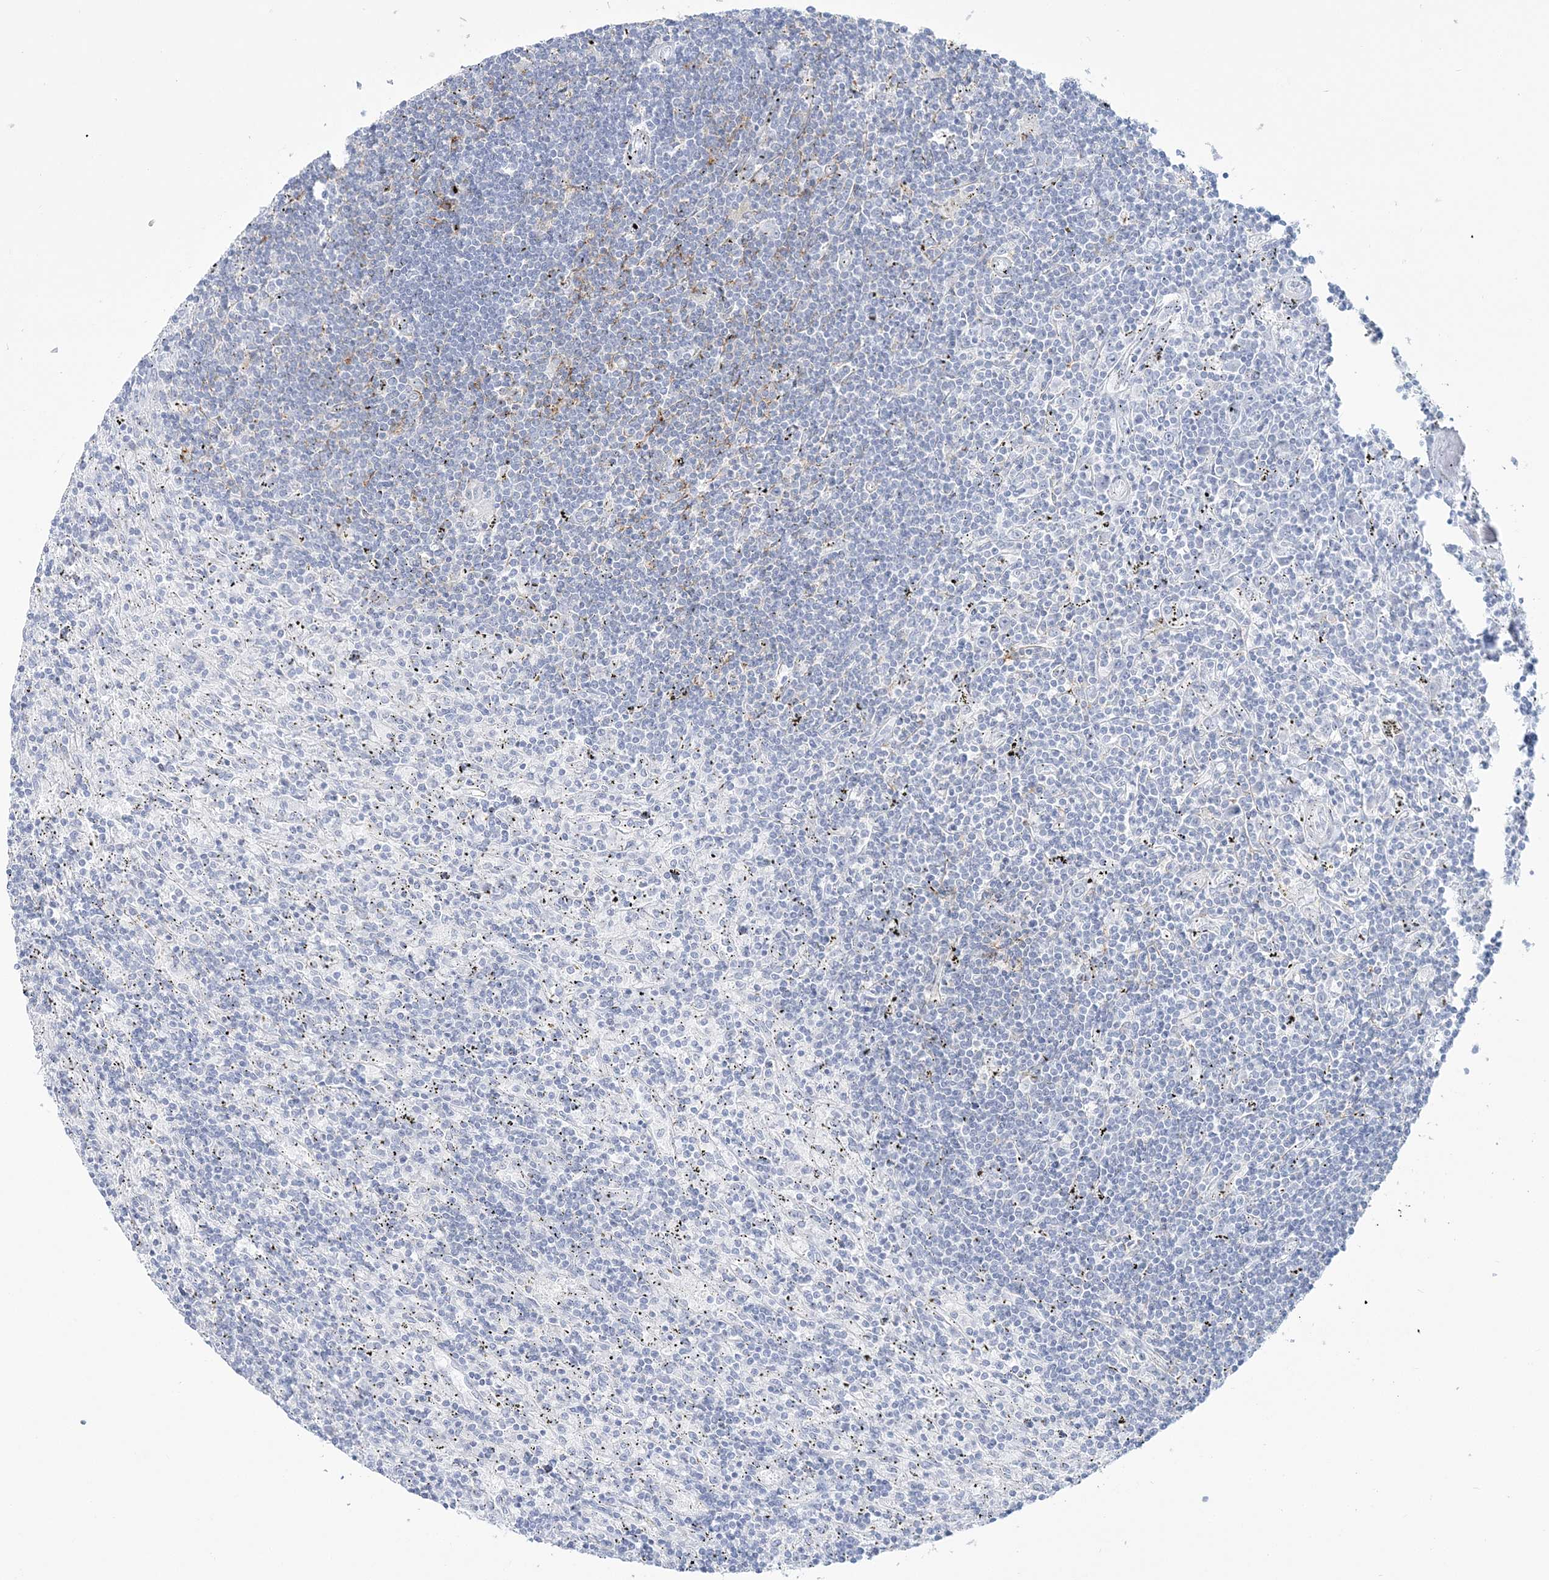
{"staining": {"intensity": "negative", "quantity": "none", "location": "none"}, "tissue": "lymphoma", "cell_type": "Tumor cells", "image_type": "cancer", "snomed": [{"axis": "morphology", "description": "Malignant lymphoma, non-Hodgkin's type, Low grade"}, {"axis": "topography", "description": "Spleen"}], "caption": "Tumor cells are negative for brown protein staining in lymphoma.", "gene": "ADGB", "patient": {"sex": "male", "age": 76}}